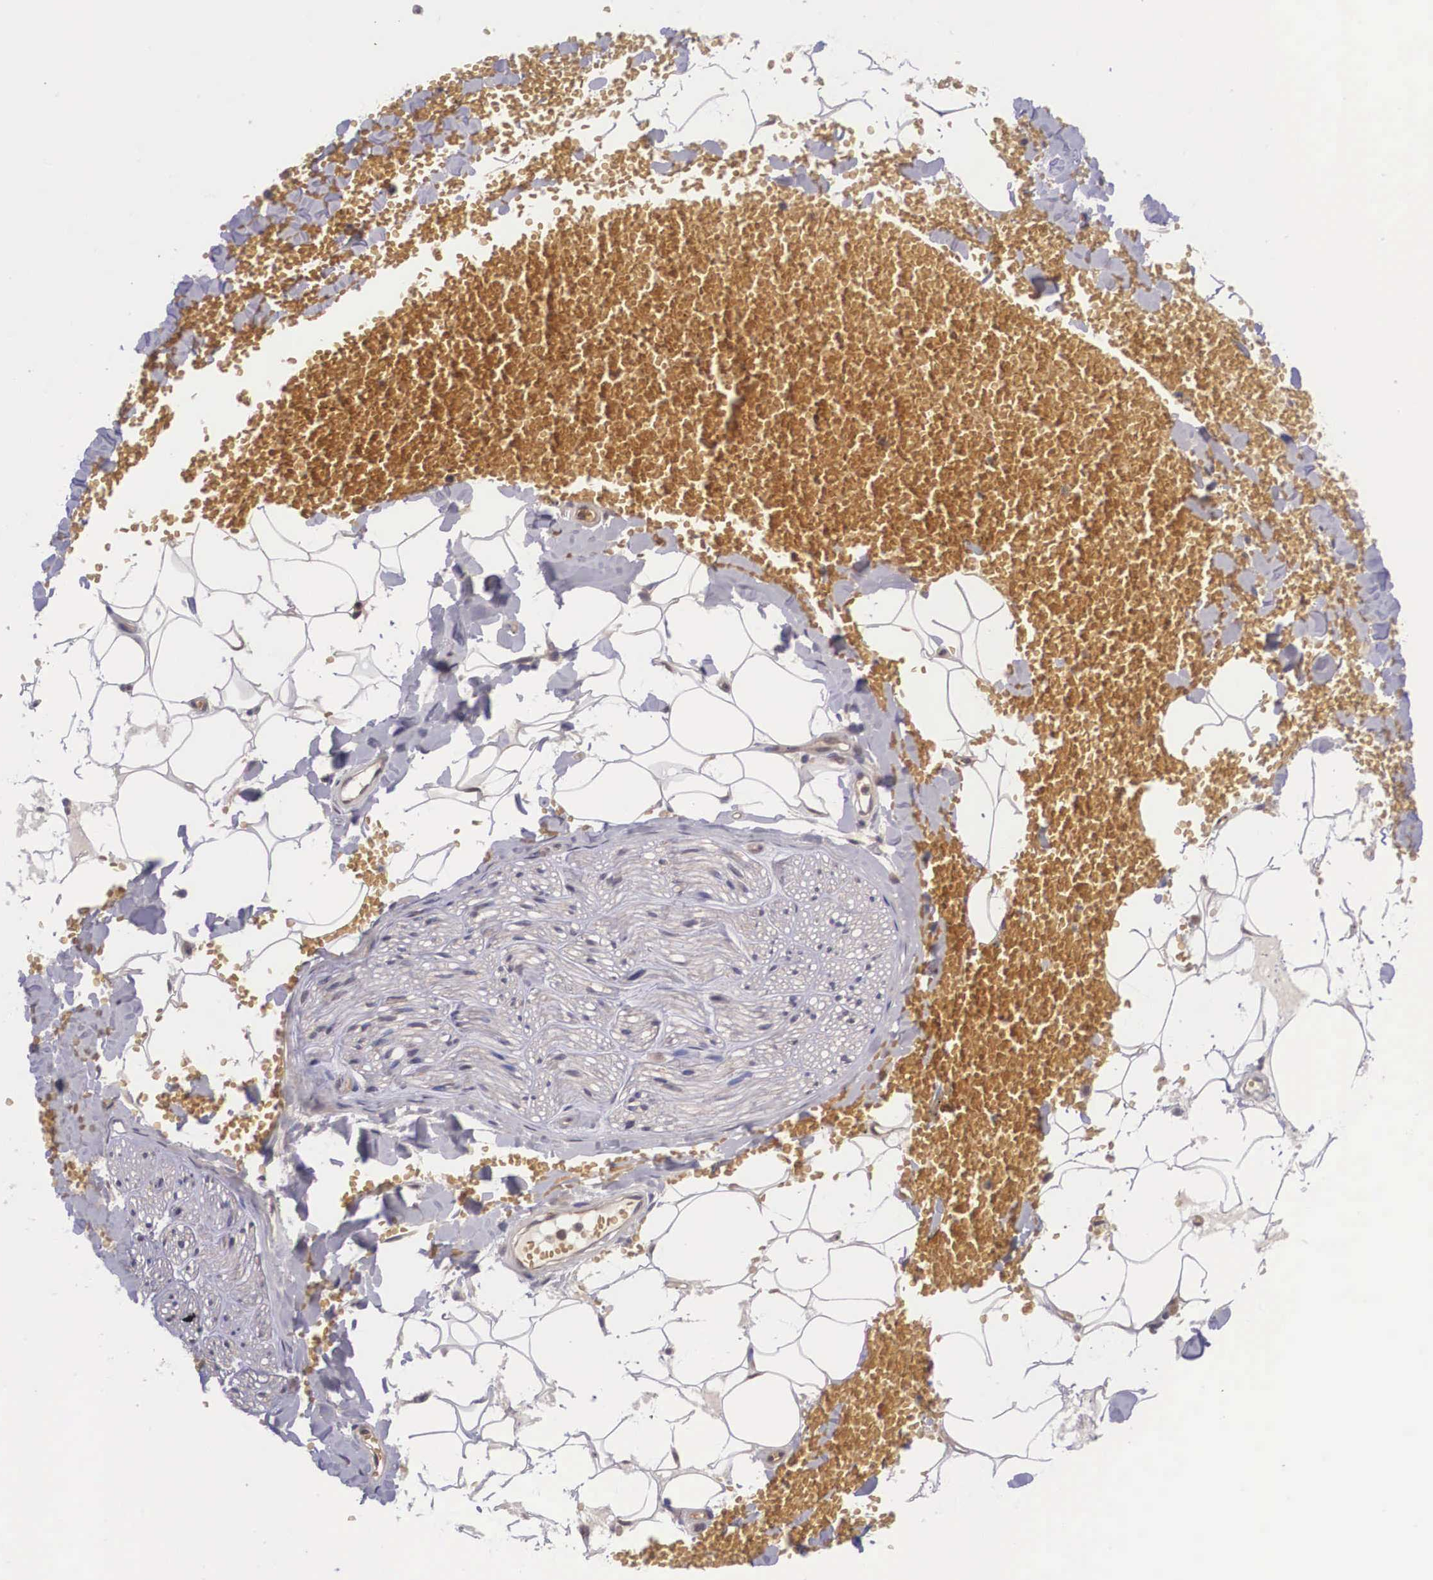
{"staining": {"intensity": "moderate", "quantity": "25%-75%", "location": "nuclear"}, "tissue": "adipose tissue", "cell_type": "Adipocytes", "image_type": "normal", "snomed": [{"axis": "morphology", "description": "Normal tissue, NOS"}, {"axis": "morphology", "description": "Inflammation, NOS"}, {"axis": "topography", "description": "Lymph node"}, {"axis": "topography", "description": "Peripheral nerve tissue"}], "caption": "Protein analysis of unremarkable adipose tissue reveals moderate nuclear positivity in approximately 25%-75% of adipocytes.", "gene": "VASH1", "patient": {"sex": "male", "age": 52}}